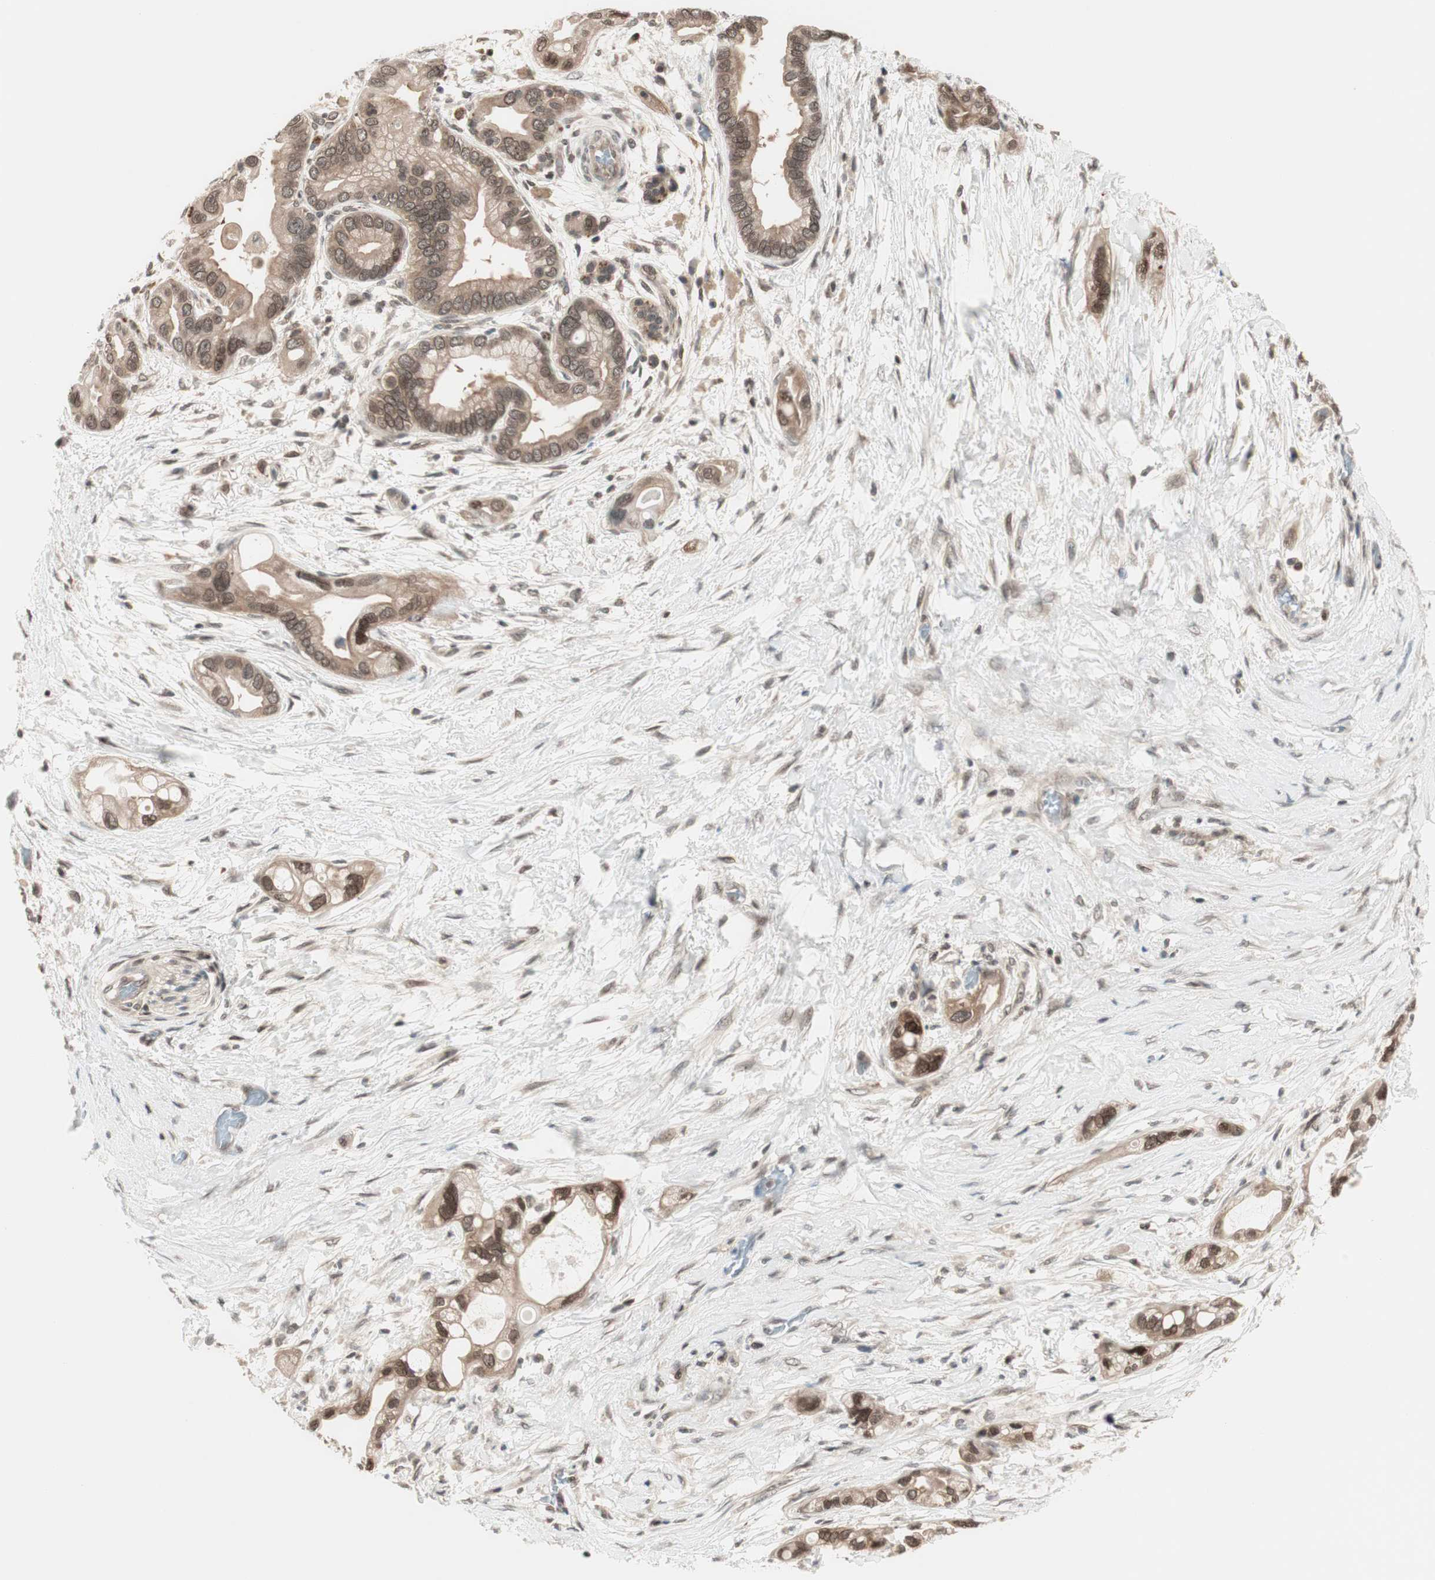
{"staining": {"intensity": "moderate", "quantity": ">75%", "location": "cytoplasmic/membranous"}, "tissue": "pancreatic cancer", "cell_type": "Tumor cells", "image_type": "cancer", "snomed": [{"axis": "morphology", "description": "Adenocarcinoma, NOS"}, {"axis": "topography", "description": "Pancreas"}], "caption": "This histopathology image exhibits pancreatic cancer stained with IHC to label a protein in brown. The cytoplasmic/membranous of tumor cells show moderate positivity for the protein. Nuclei are counter-stained blue.", "gene": "UBE2I", "patient": {"sex": "female", "age": 77}}